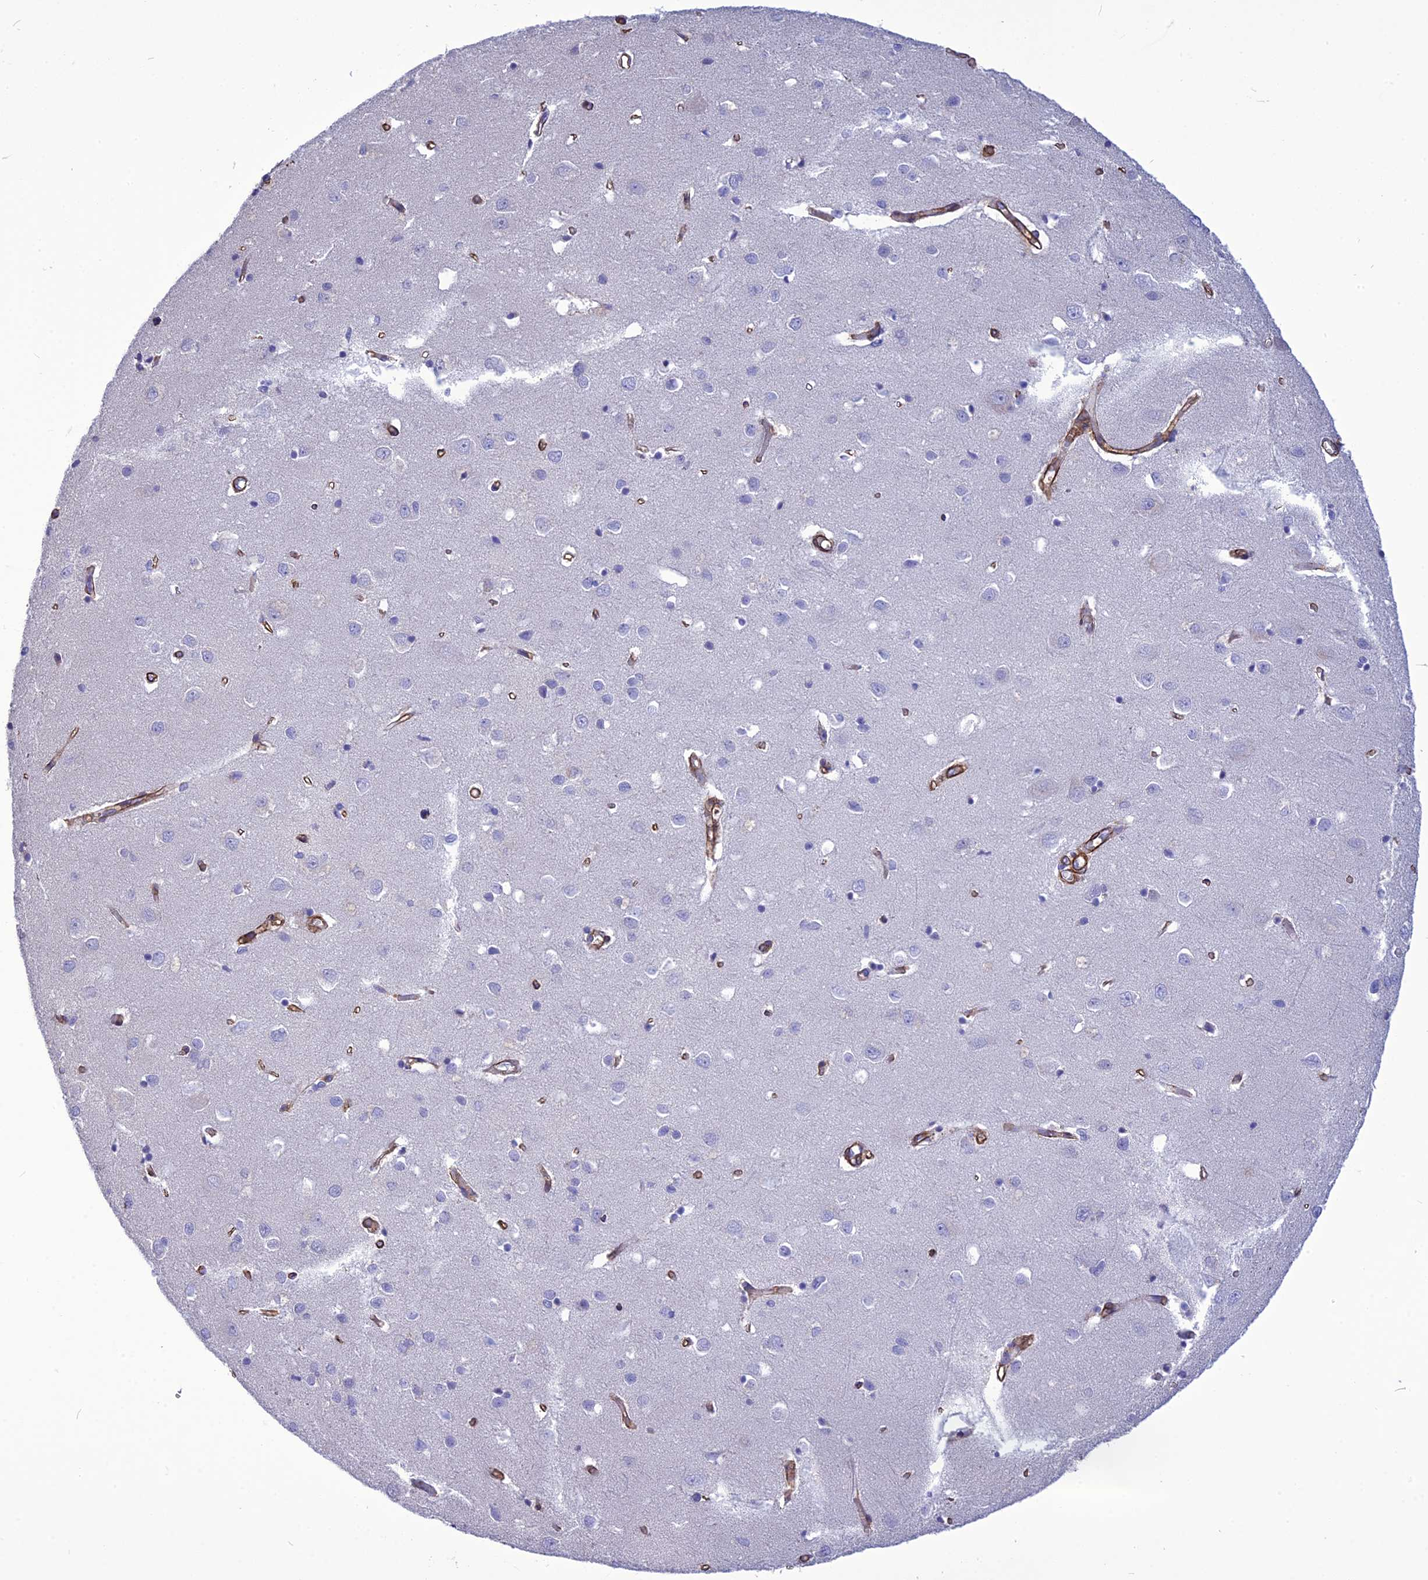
{"staining": {"intensity": "moderate", "quantity": ">75%", "location": "cytoplasmic/membranous"}, "tissue": "cerebral cortex", "cell_type": "Endothelial cells", "image_type": "normal", "snomed": [{"axis": "morphology", "description": "Normal tissue, NOS"}, {"axis": "topography", "description": "Cerebral cortex"}], "caption": "Immunohistochemical staining of benign cerebral cortex exhibits >75% levels of moderate cytoplasmic/membranous protein expression in approximately >75% of endothelial cells. (Brightfield microscopy of DAB IHC at high magnification).", "gene": "NKD1", "patient": {"sex": "female", "age": 64}}